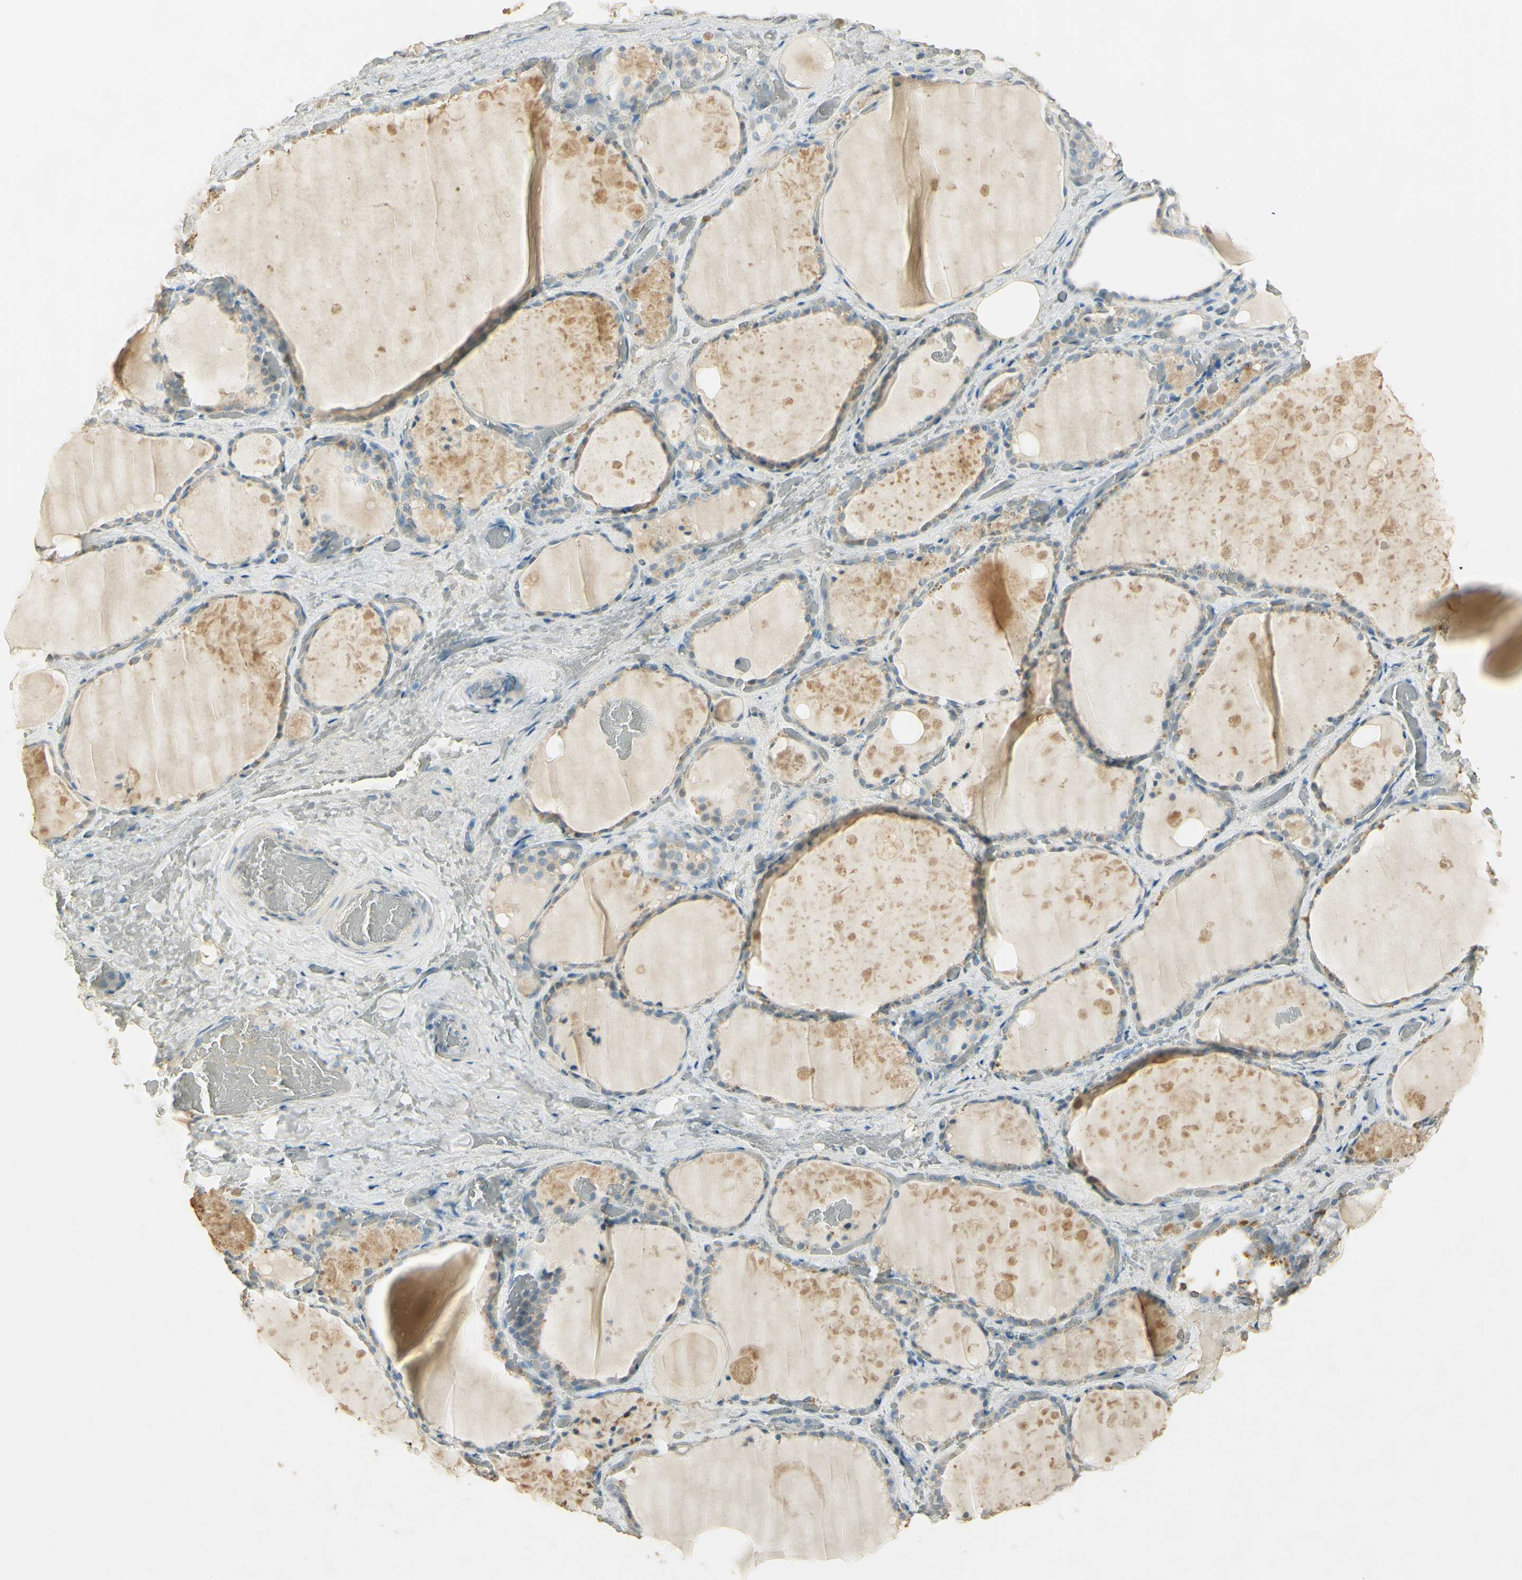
{"staining": {"intensity": "negative", "quantity": "none", "location": "none"}, "tissue": "thyroid gland", "cell_type": "Glandular cells", "image_type": "normal", "snomed": [{"axis": "morphology", "description": "Normal tissue, NOS"}, {"axis": "topography", "description": "Thyroid gland"}], "caption": "Glandular cells are negative for protein expression in normal human thyroid gland. (Immunohistochemistry (ihc), brightfield microscopy, high magnification).", "gene": "UXS1", "patient": {"sex": "male", "age": 61}}